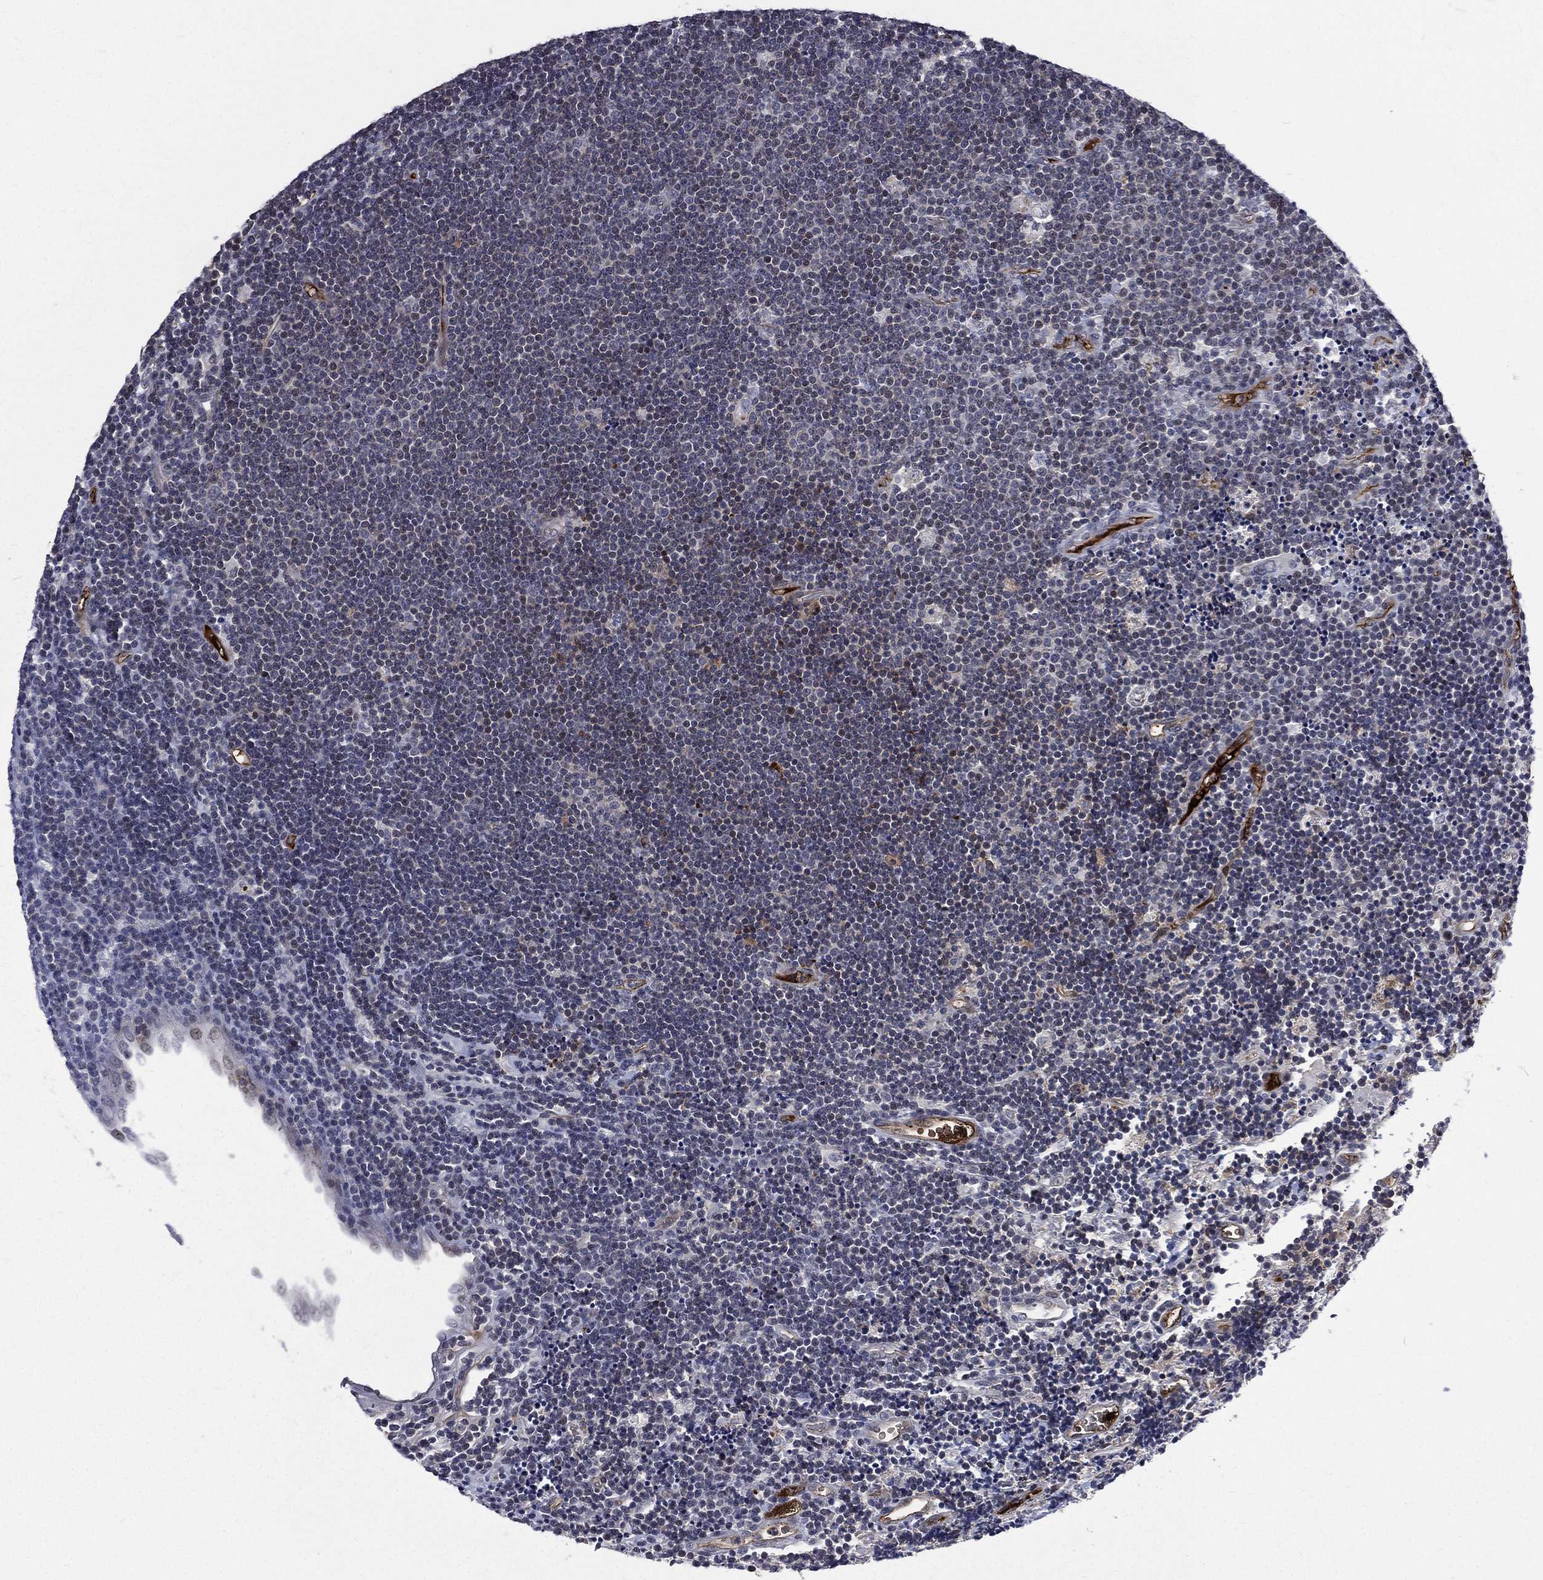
{"staining": {"intensity": "negative", "quantity": "none", "location": "none"}, "tissue": "lymphoma", "cell_type": "Tumor cells", "image_type": "cancer", "snomed": [{"axis": "morphology", "description": "Malignant lymphoma, non-Hodgkin's type, Low grade"}, {"axis": "topography", "description": "Brain"}], "caption": "High power microscopy histopathology image of an immunohistochemistry micrograph of malignant lymphoma, non-Hodgkin's type (low-grade), revealing no significant positivity in tumor cells.", "gene": "FGG", "patient": {"sex": "female", "age": 66}}